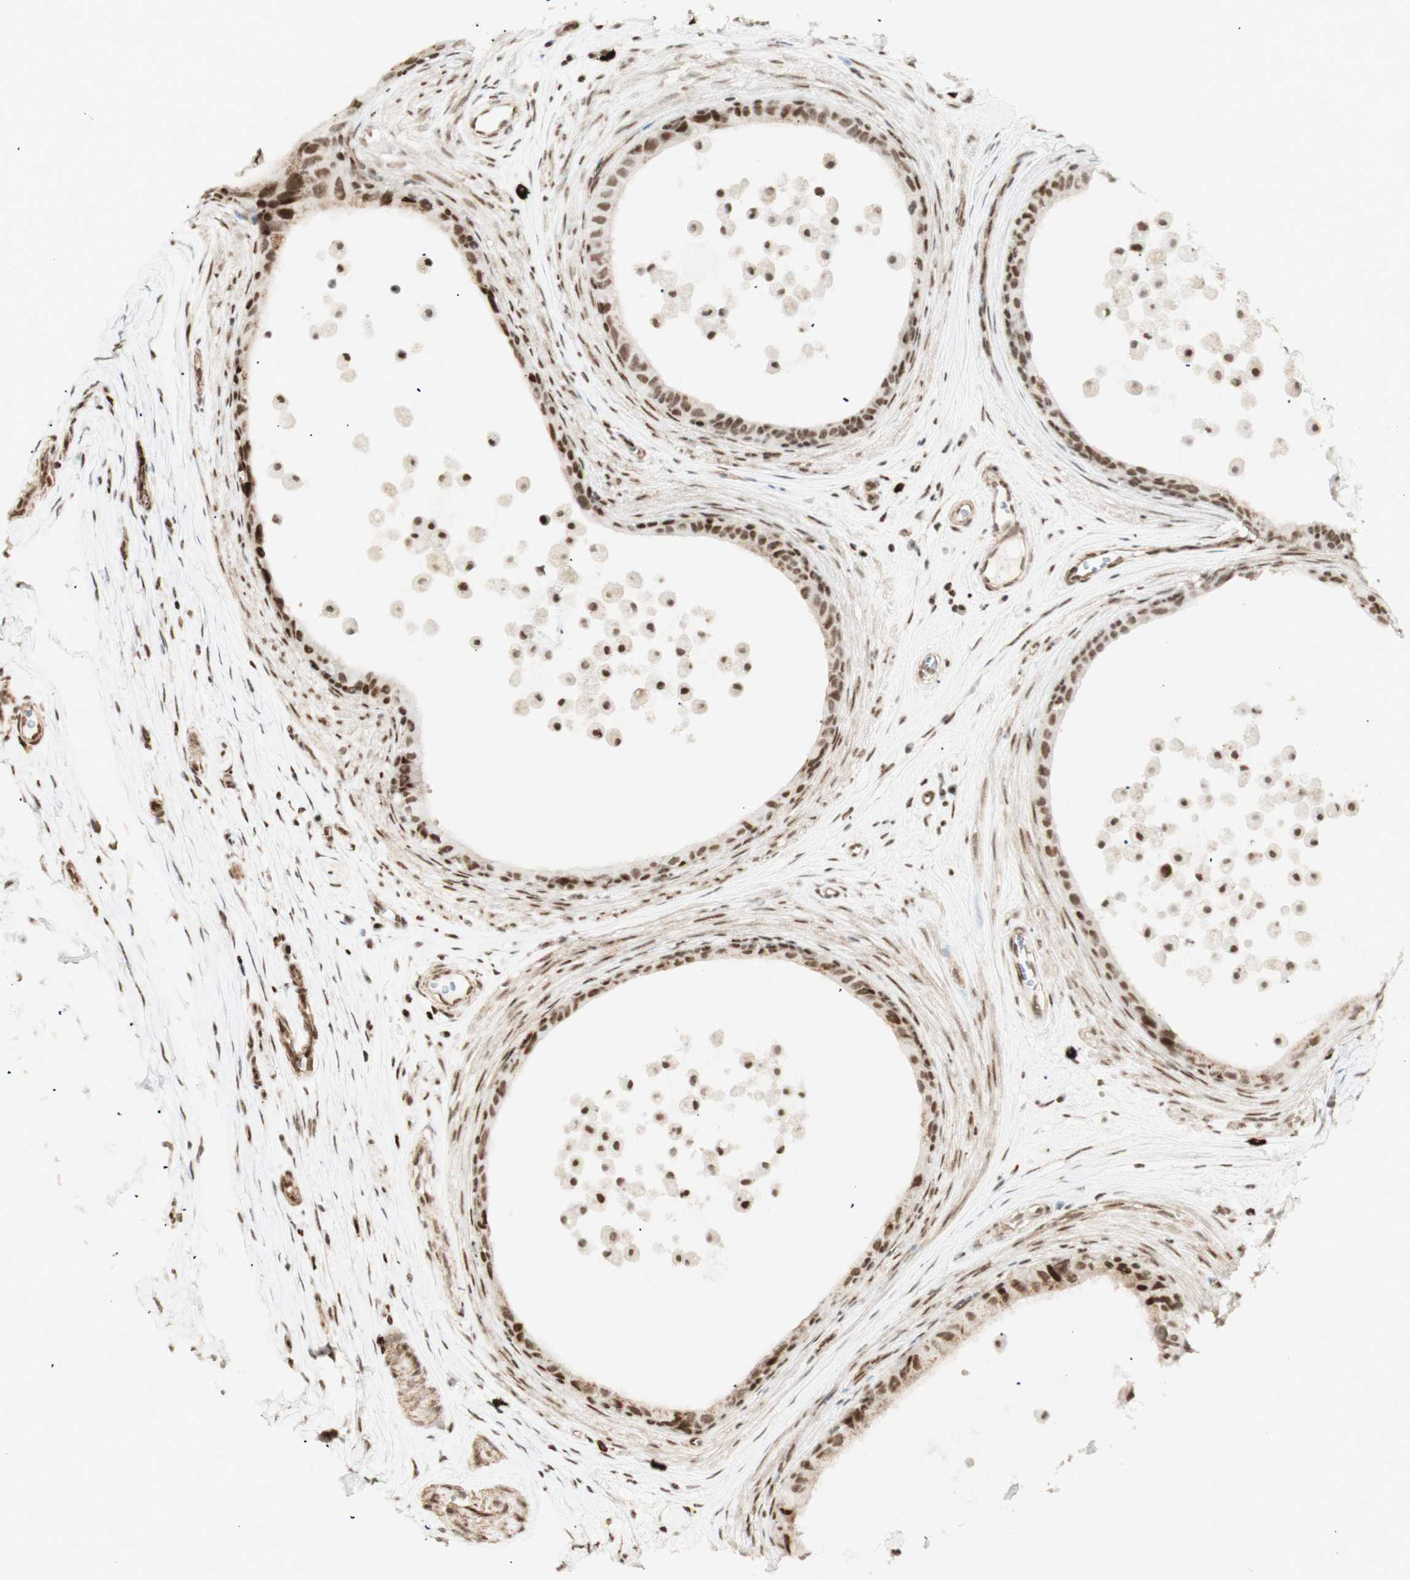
{"staining": {"intensity": "moderate", "quantity": ">75%", "location": "nuclear"}, "tissue": "epididymis", "cell_type": "Glandular cells", "image_type": "normal", "snomed": [{"axis": "morphology", "description": "Normal tissue, NOS"}, {"axis": "morphology", "description": "Inflammation, NOS"}, {"axis": "topography", "description": "Epididymis"}], "caption": "Moderate nuclear expression for a protein is seen in approximately >75% of glandular cells of normal epididymis using immunohistochemistry (IHC).", "gene": "ZMYM6", "patient": {"sex": "male", "age": 85}}